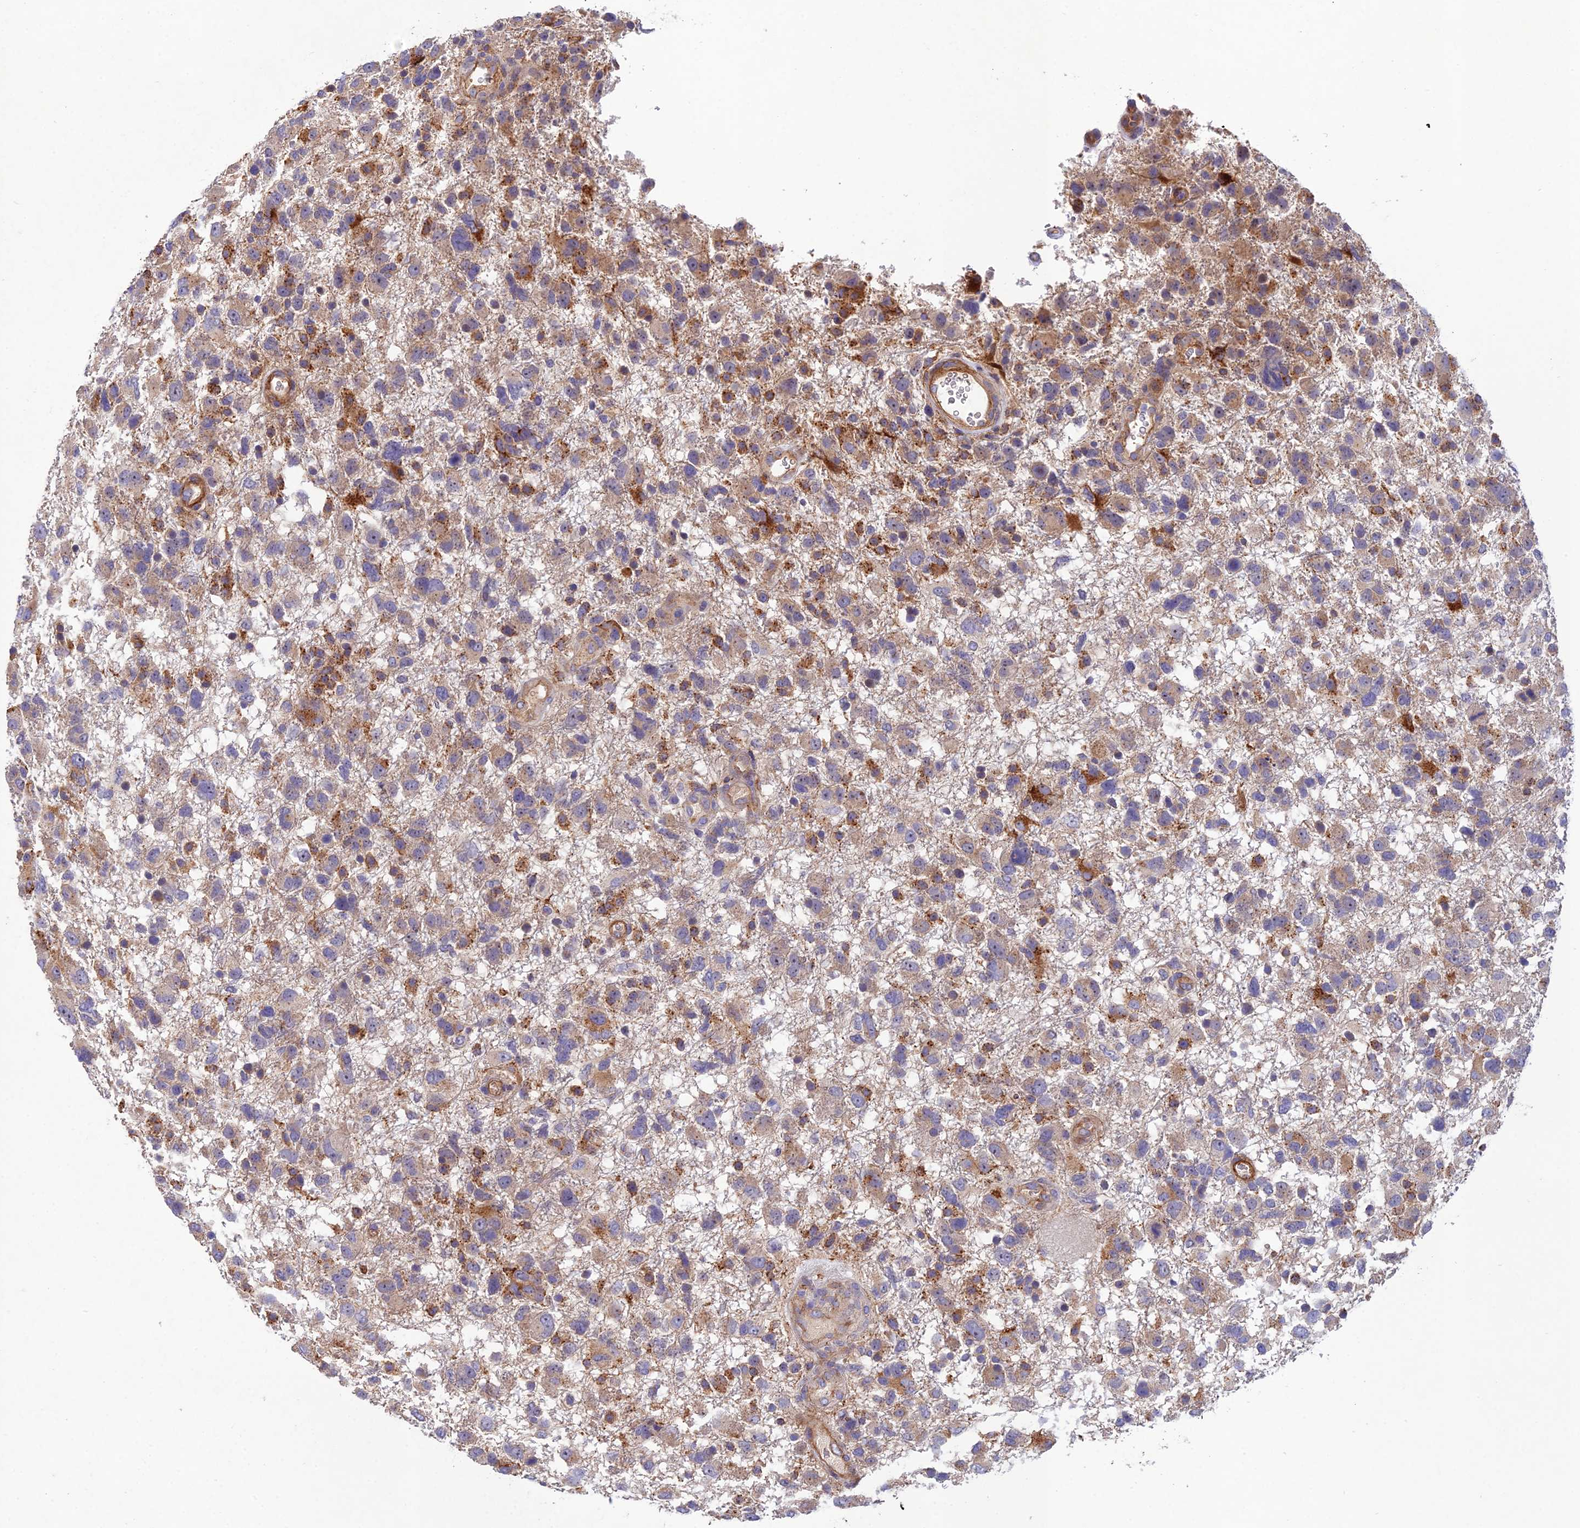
{"staining": {"intensity": "moderate", "quantity": "25%-75%", "location": "cytoplasmic/membranous"}, "tissue": "glioma", "cell_type": "Tumor cells", "image_type": "cancer", "snomed": [{"axis": "morphology", "description": "Glioma, malignant, High grade"}, {"axis": "topography", "description": "Brain"}], "caption": "High-grade glioma (malignant) tissue shows moderate cytoplasmic/membranous staining in approximately 25%-75% of tumor cells, visualized by immunohistochemistry.", "gene": "RALGAPA2", "patient": {"sex": "male", "age": 61}}